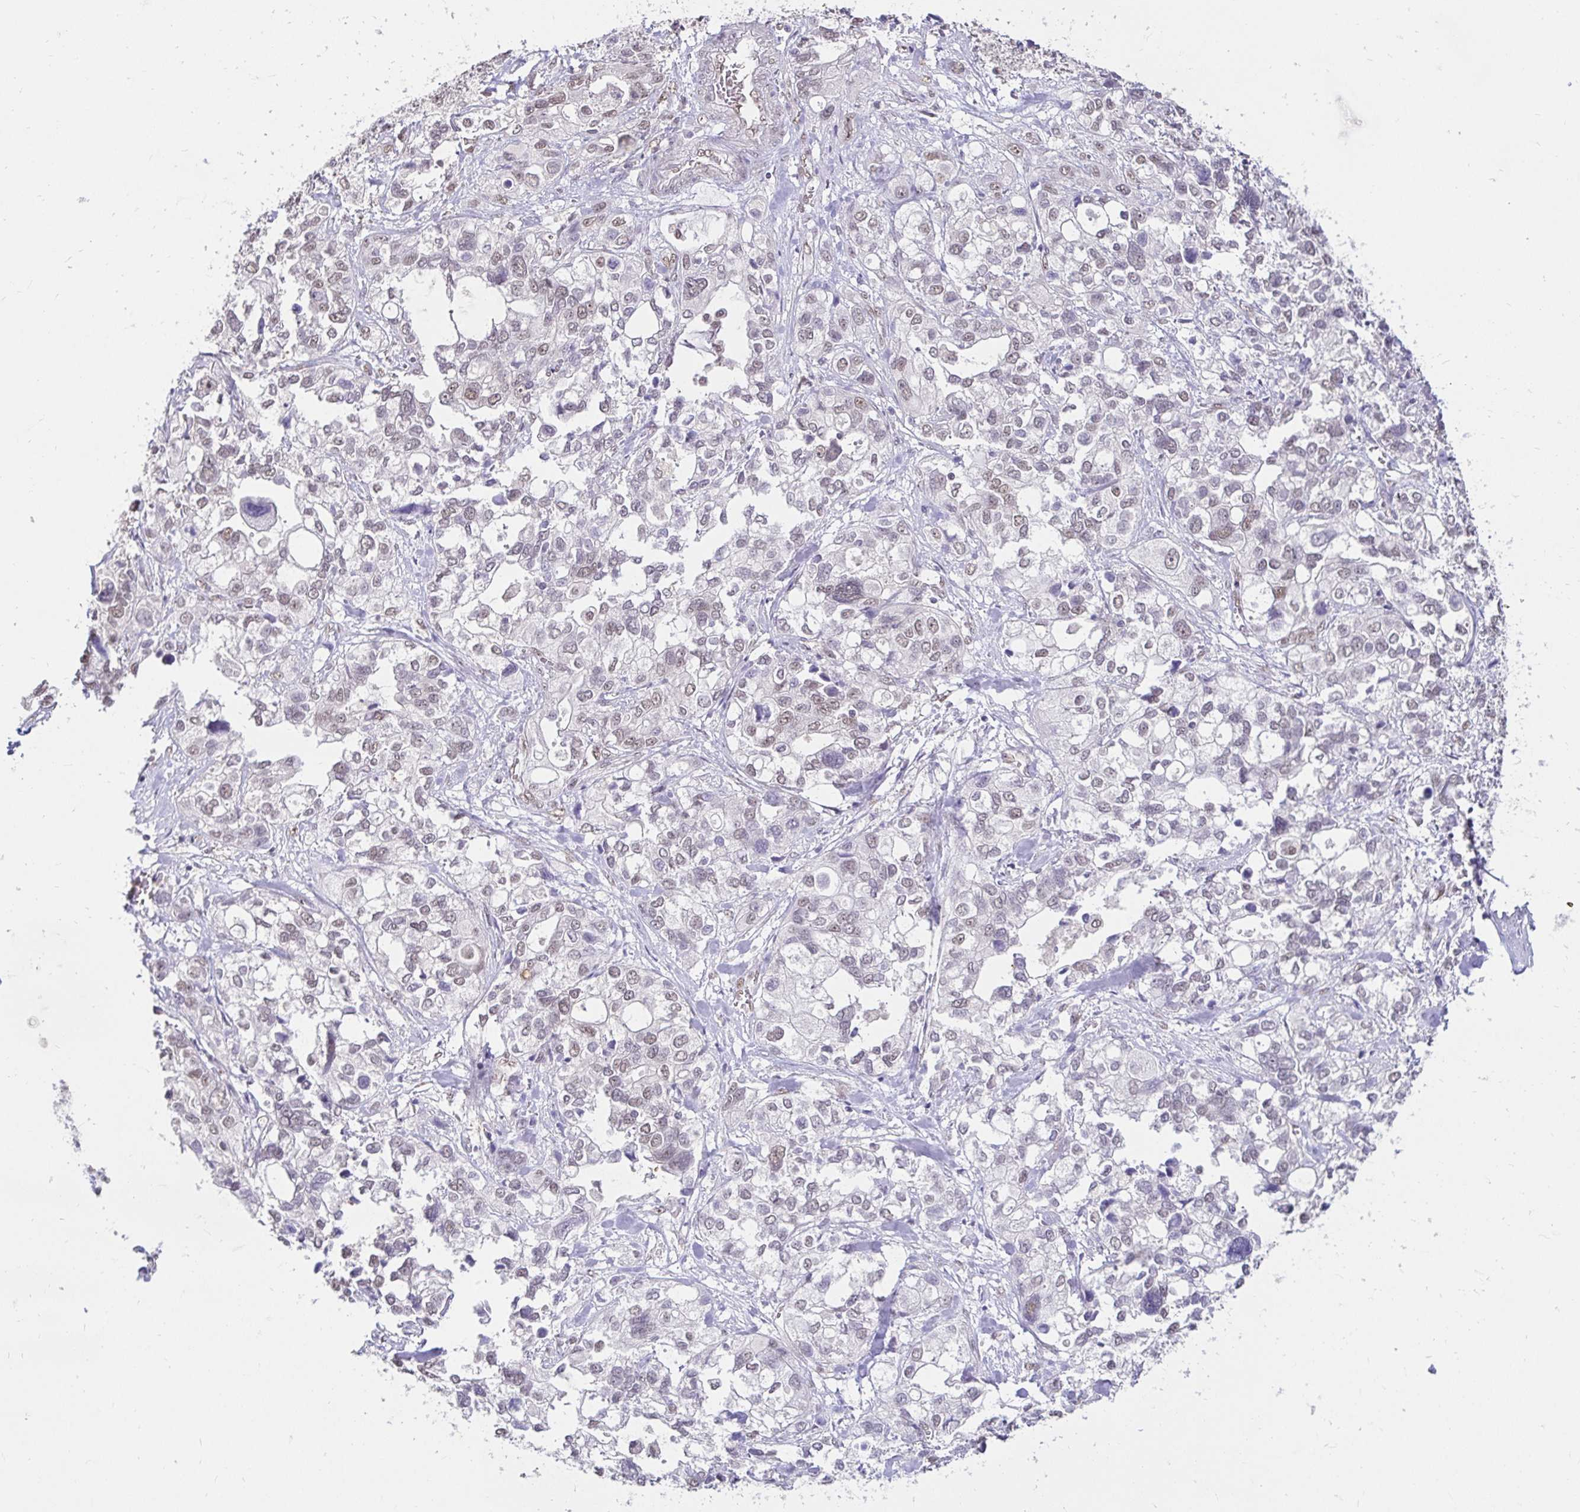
{"staining": {"intensity": "moderate", "quantity": "25%-75%", "location": "nuclear"}, "tissue": "stomach cancer", "cell_type": "Tumor cells", "image_type": "cancer", "snomed": [{"axis": "morphology", "description": "Adenocarcinoma, NOS"}, {"axis": "topography", "description": "Stomach, upper"}], "caption": "High-power microscopy captured an immunohistochemistry image of stomach adenocarcinoma, revealing moderate nuclear expression in approximately 25%-75% of tumor cells.", "gene": "RIMS4", "patient": {"sex": "female", "age": 81}}